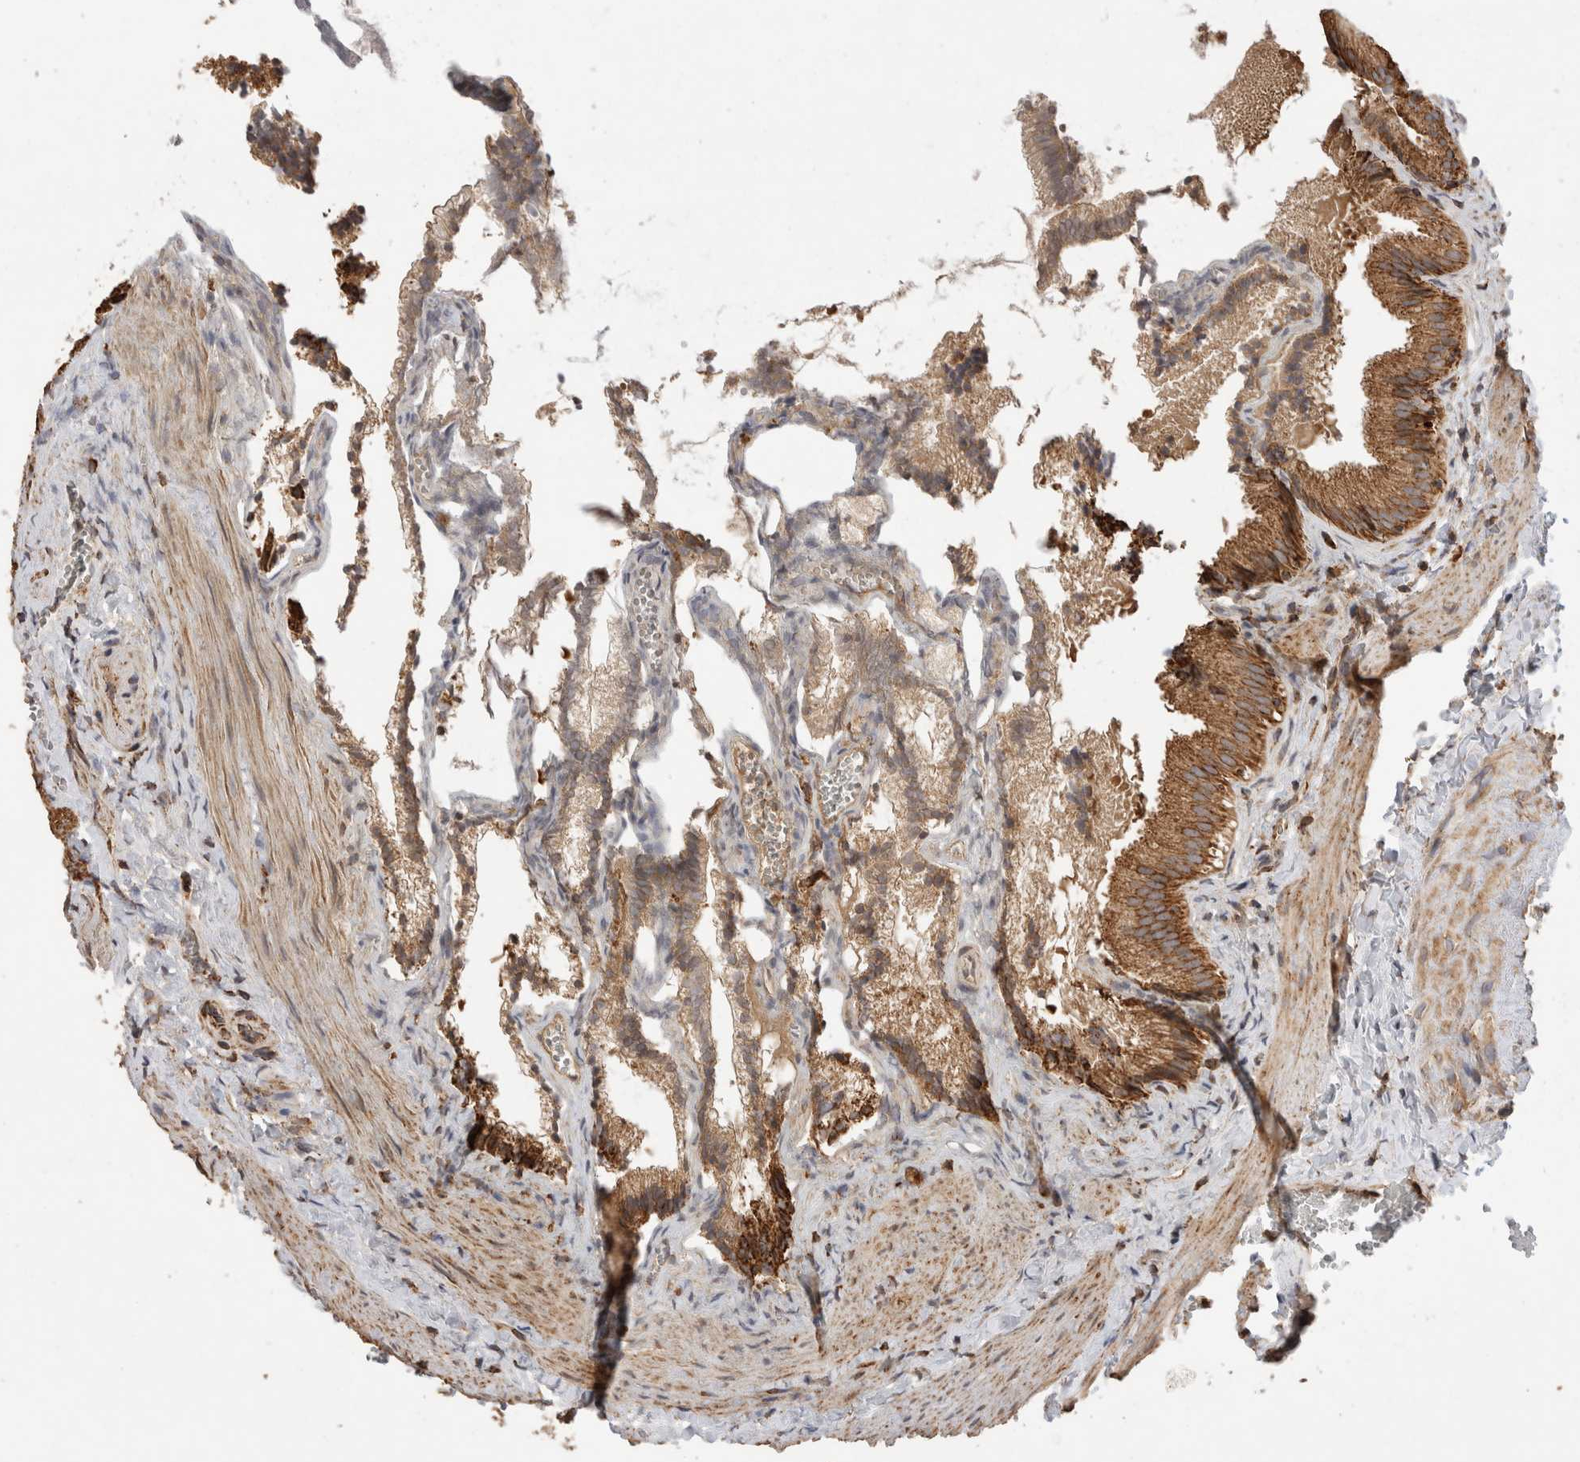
{"staining": {"intensity": "strong", "quantity": ">75%", "location": "cytoplasmic/membranous"}, "tissue": "gallbladder", "cell_type": "Glandular cells", "image_type": "normal", "snomed": [{"axis": "morphology", "description": "Normal tissue, NOS"}, {"axis": "topography", "description": "Gallbladder"}], "caption": "Immunohistochemical staining of unremarkable human gallbladder reveals strong cytoplasmic/membranous protein expression in approximately >75% of glandular cells.", "gene": "IMMP2L", "patient": {"sex": "male", "age": 38}}